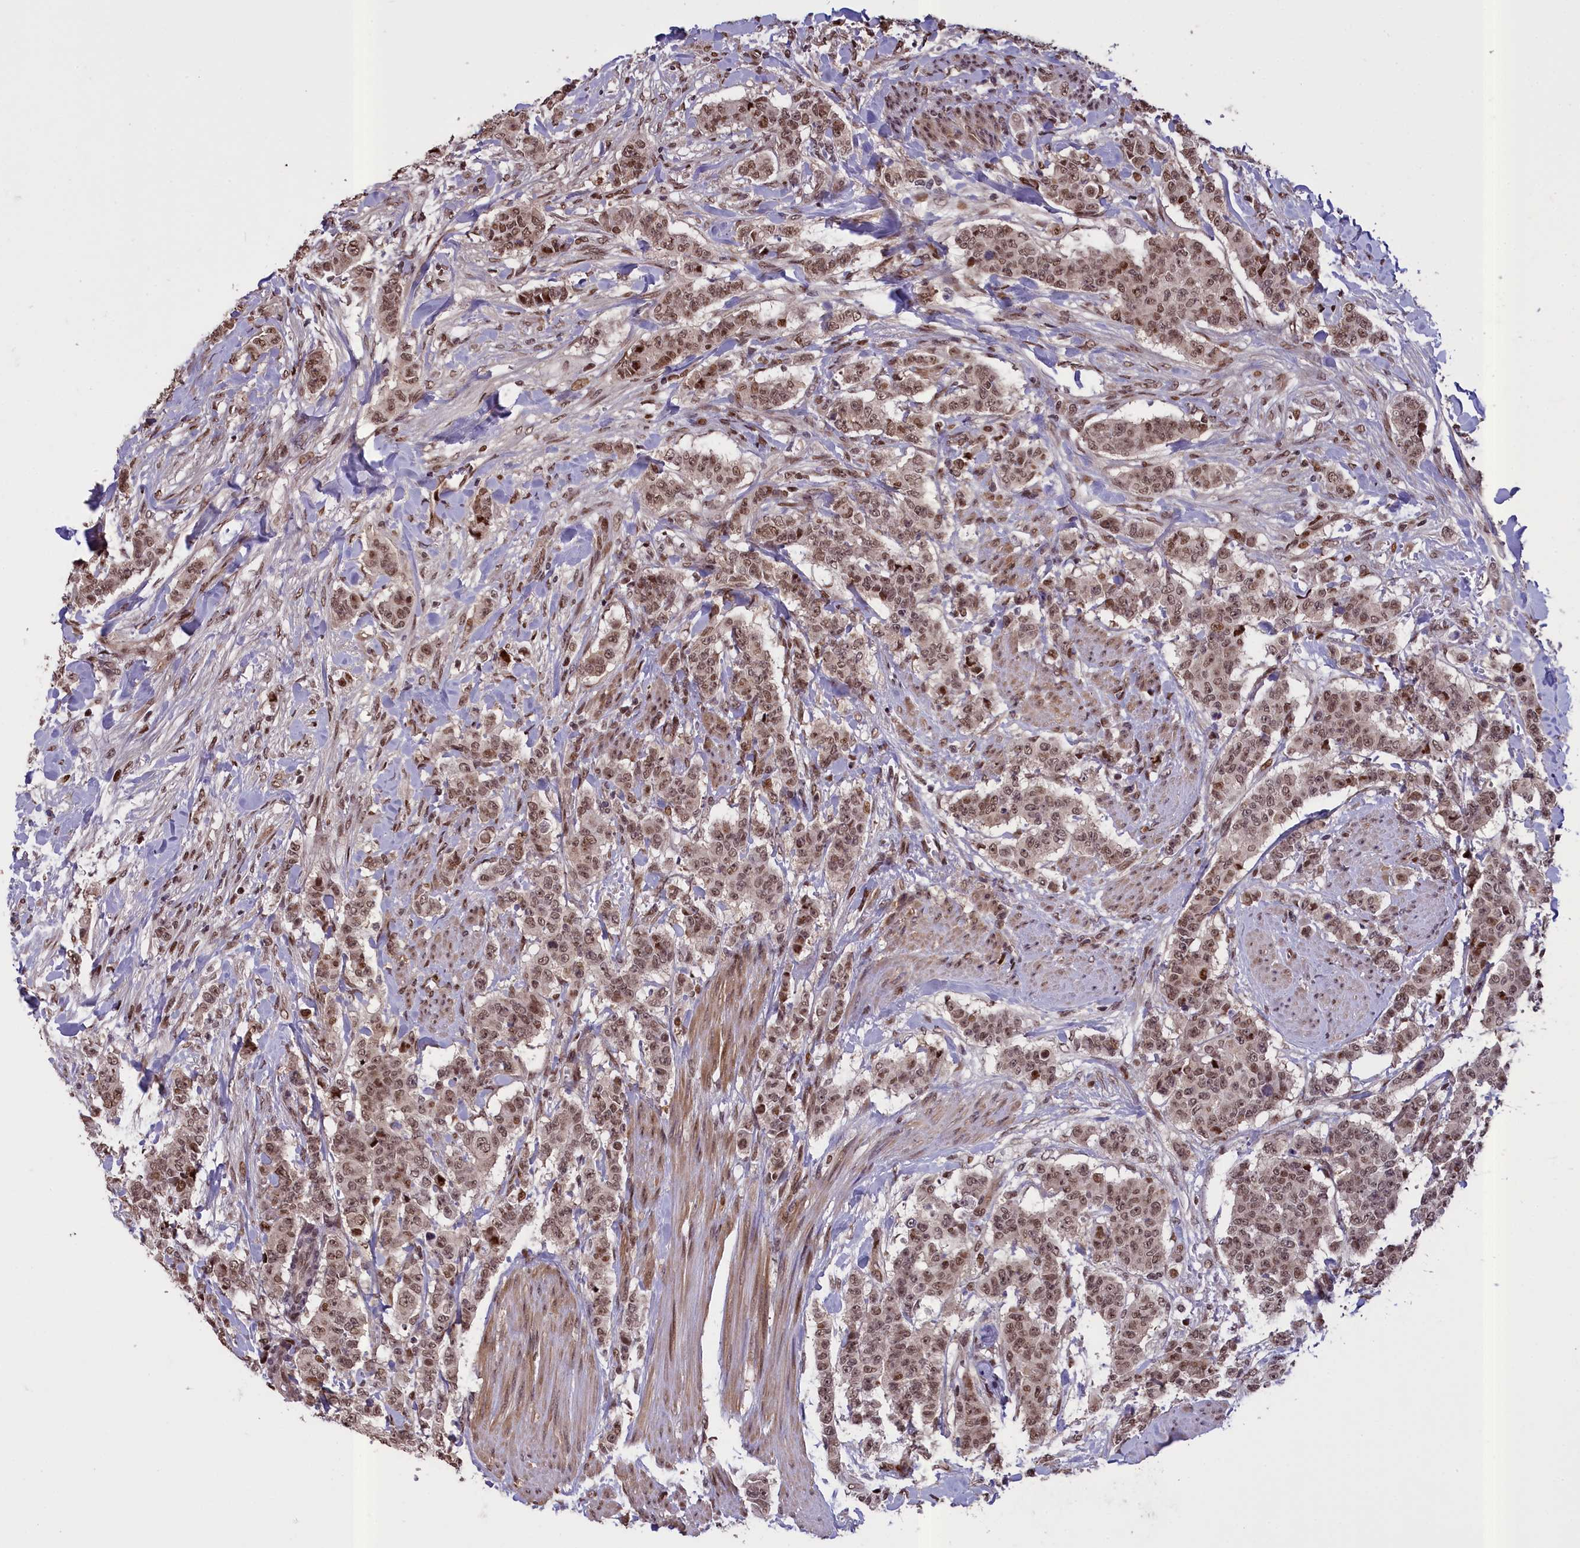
{"staining": {"intensity": "moderate", "quantity": ">75%", "location": "nuclear"}, "tissue": "breast cancer", "cell_type": "Tumor cells", "image_type": "cancer", "snomed": [{"axis": "morphology", "description": "Duct carcinoma"}, {"axis": "topography", "description": "Breast"}], "caption": "Protein expression by immunohistochemistry (IHC) demonstrates moderate nuclear positivity in approximately >75% of tumor cells in breast cancer. (DAB = brown stain, brightfield microscopy at high magnification).", "gene": "RELB", "patient": {"sex": "female", "age": 40}}